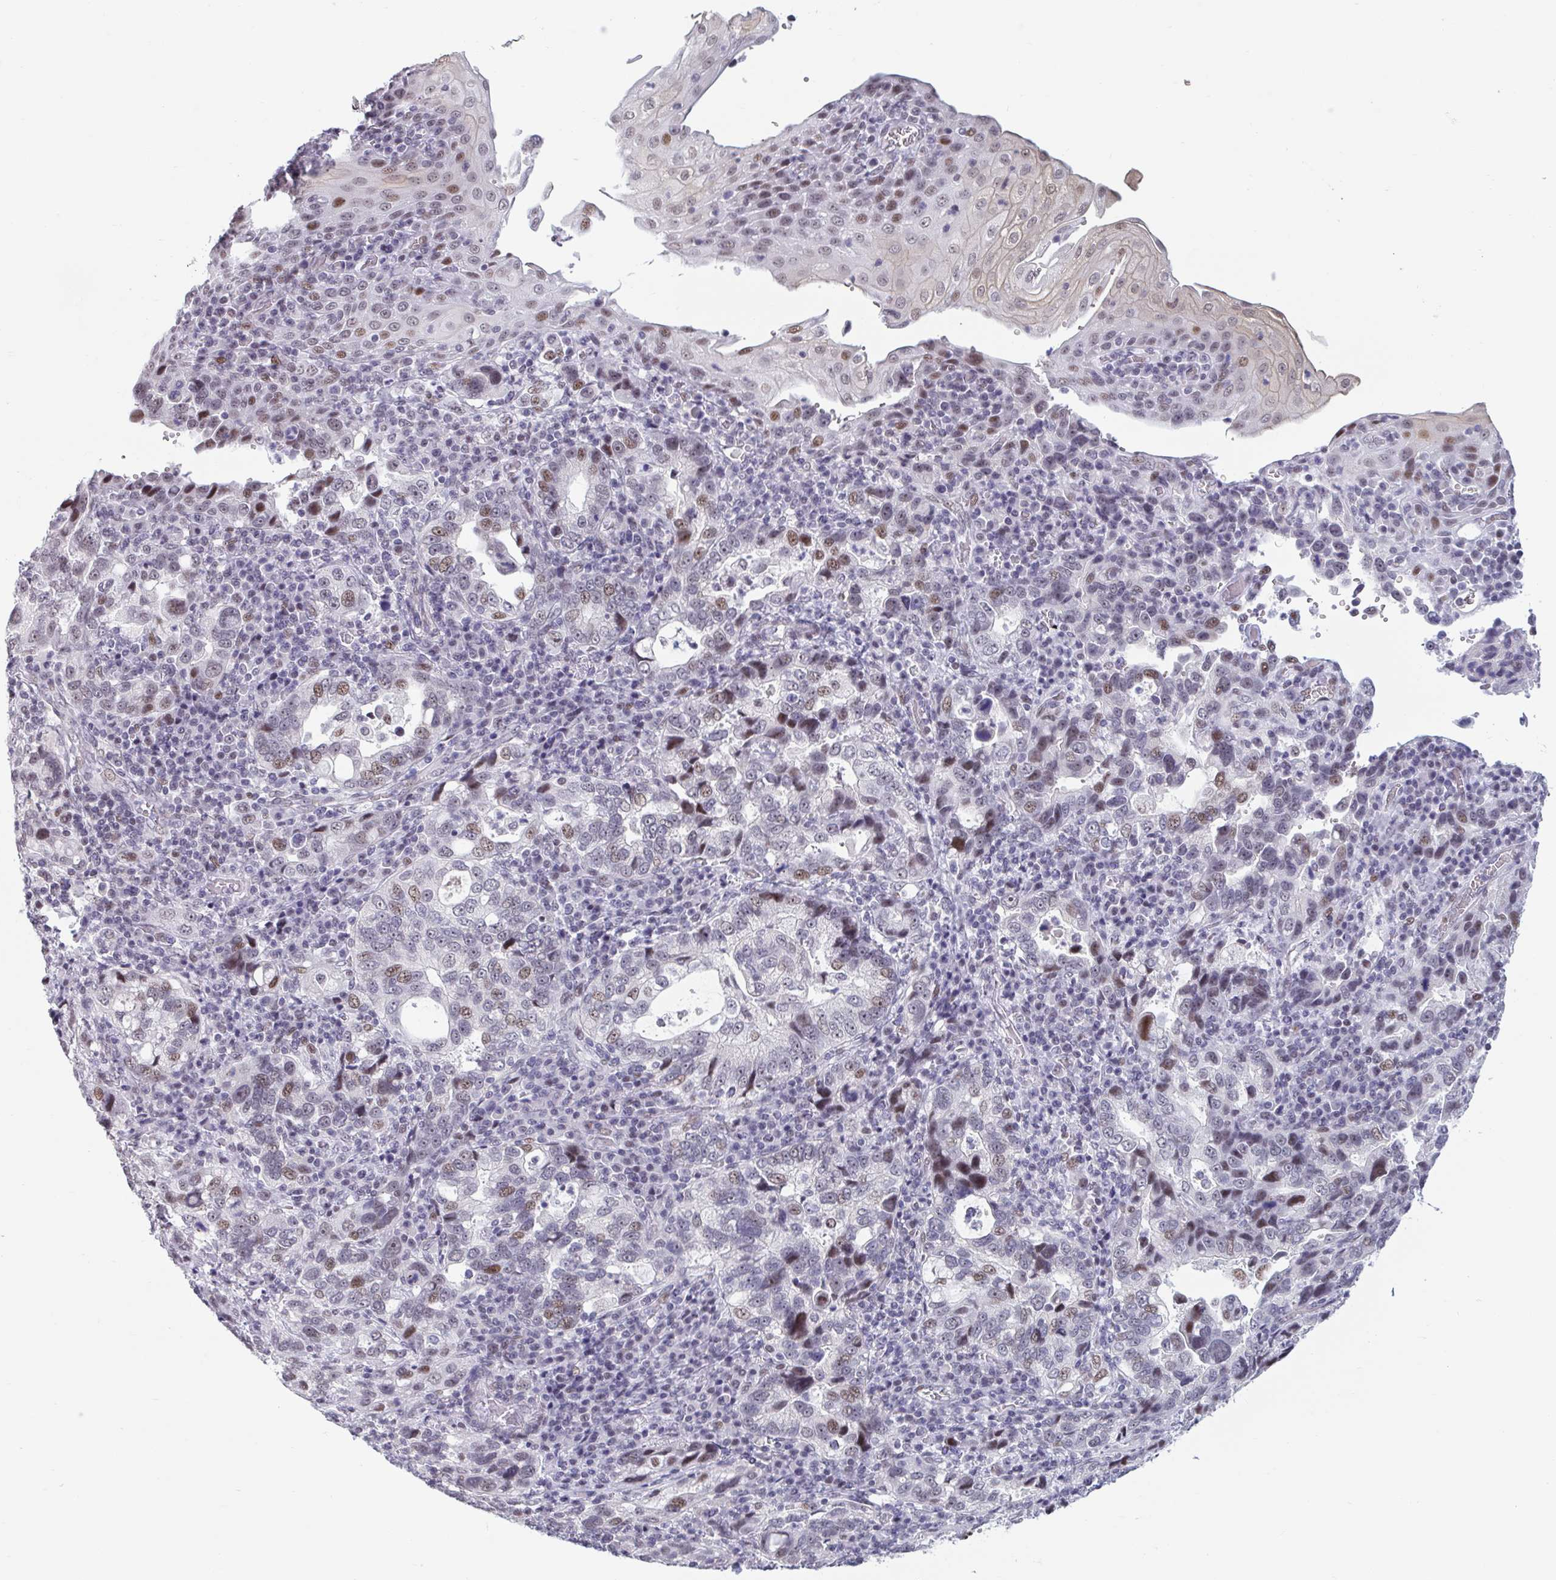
{"staining": {"intensity": "moderate", "quantity": "25%-75%", "location": "nuclear"}, "tissue": "stomach cancer", "cell_type": "Tumor cells", "image_type": "cancer", "snomed": [{"axis": "morphology", "description": "Adenocarcinoma, NOS"}, {"axis": "topography", "description": "Stomach, upper"}], "caption": "Adenocarcinoma (stomach) stained with DAB immunohistochemistry demonstrates medium levels of moderate nuclear positivity in about 25%-75% of tumor cells. (DAB (3,3'-diaminobenzidine) IHC with brightfield microscopy, high magnification).", "gene": "HSD17B6", "patient": {"sex": "female", "age": 81}}